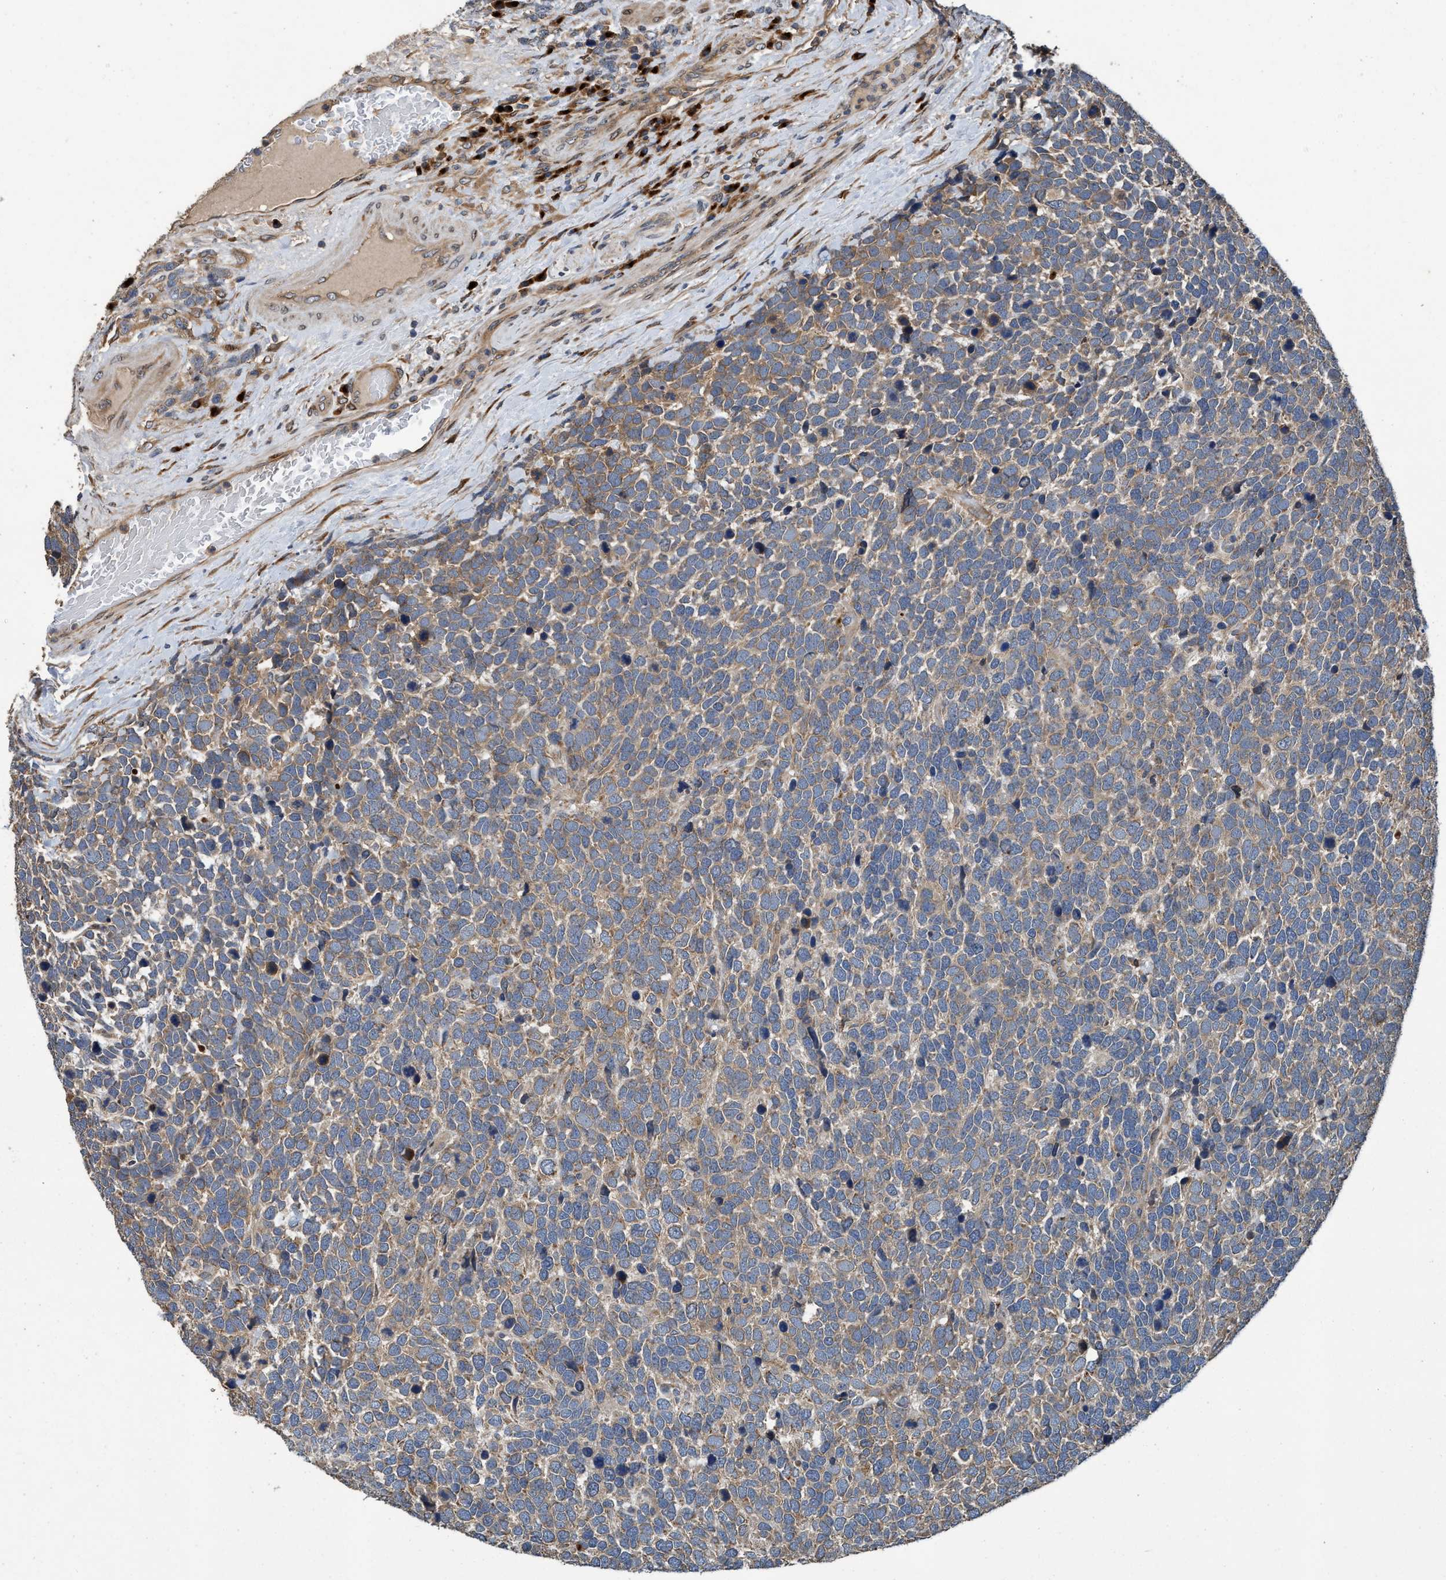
{"staining": {"intensity": "weak", "quantity": ">75%", "location": "cytoplasmic/membranous"}, "tissue": "urothelial cancer", "cell_type": "Tumor cells", "image_type": "cancer", "snomed": [{"axis": "morphology", "description": "Urothelial carcinoma, High grade"}, {"axis": "topography", "description": "Urinary bladder"}], "caption": "Immunohistochemistry (DAB) staining of high-grade urothelial carcinoma demonstrates weak cytoplasmic/membranous protein expression in about >75% of tumor cells.", "gene": "MACC1", "patient": {"sex": "female", "age": 82}}